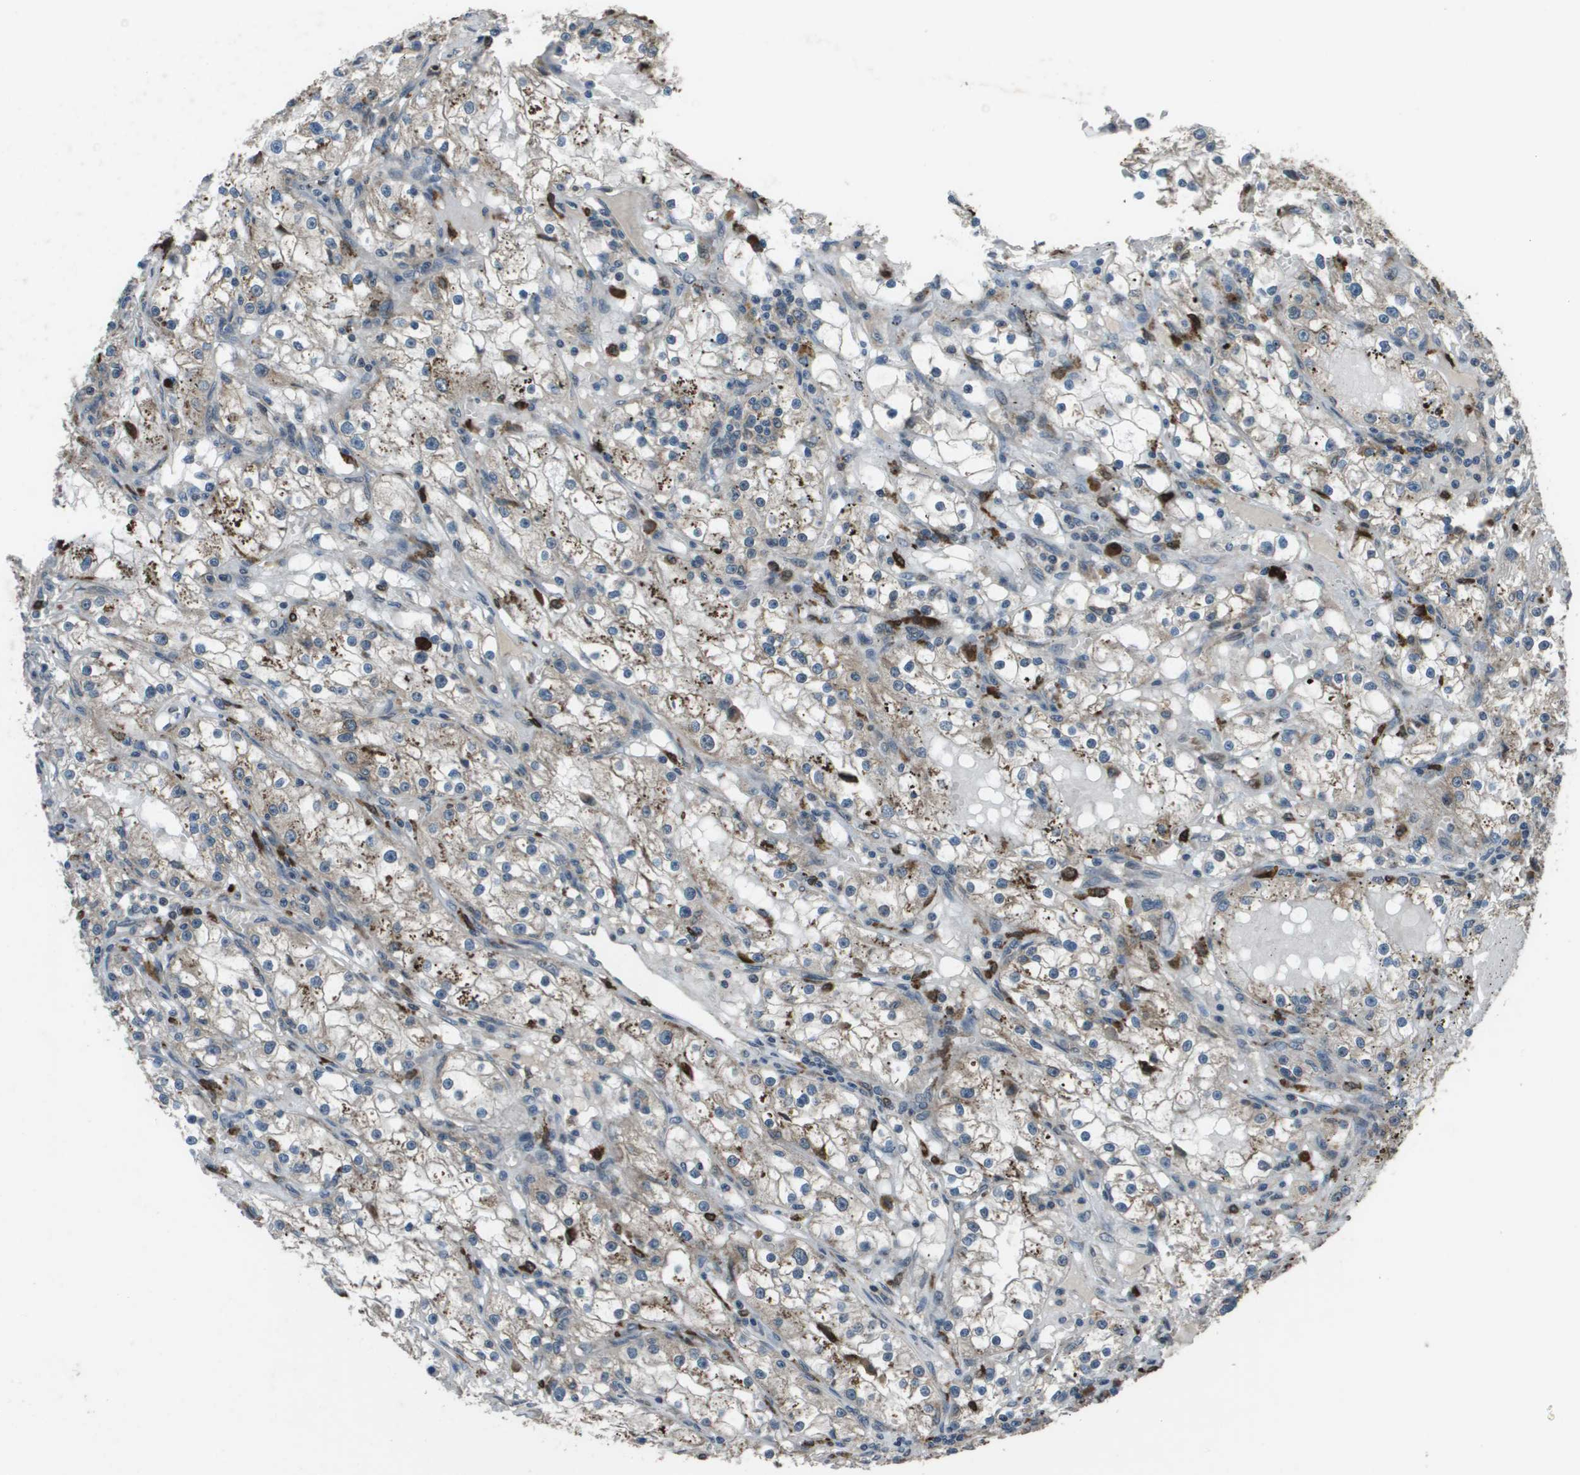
{"staining": {"intensity": "negative", "quantity": "none", "location": "none"}, "tissue": "renal cancer", "cell_type": "Tumor cells", "image_type": "cancer", "snomed": [{"axis": "morphology", "description": "Adenocarcinoma, NOS"}, {"axis": "topography", "description": "Kidney"}], "caption": "DAB (3,3'-diaminobenzidine) immunohistochemical staining of renal cancer exhibits no significant staining in tumor cells.", "gene": "GOSR2", "patient": {"sex": "male", "age": 56}}